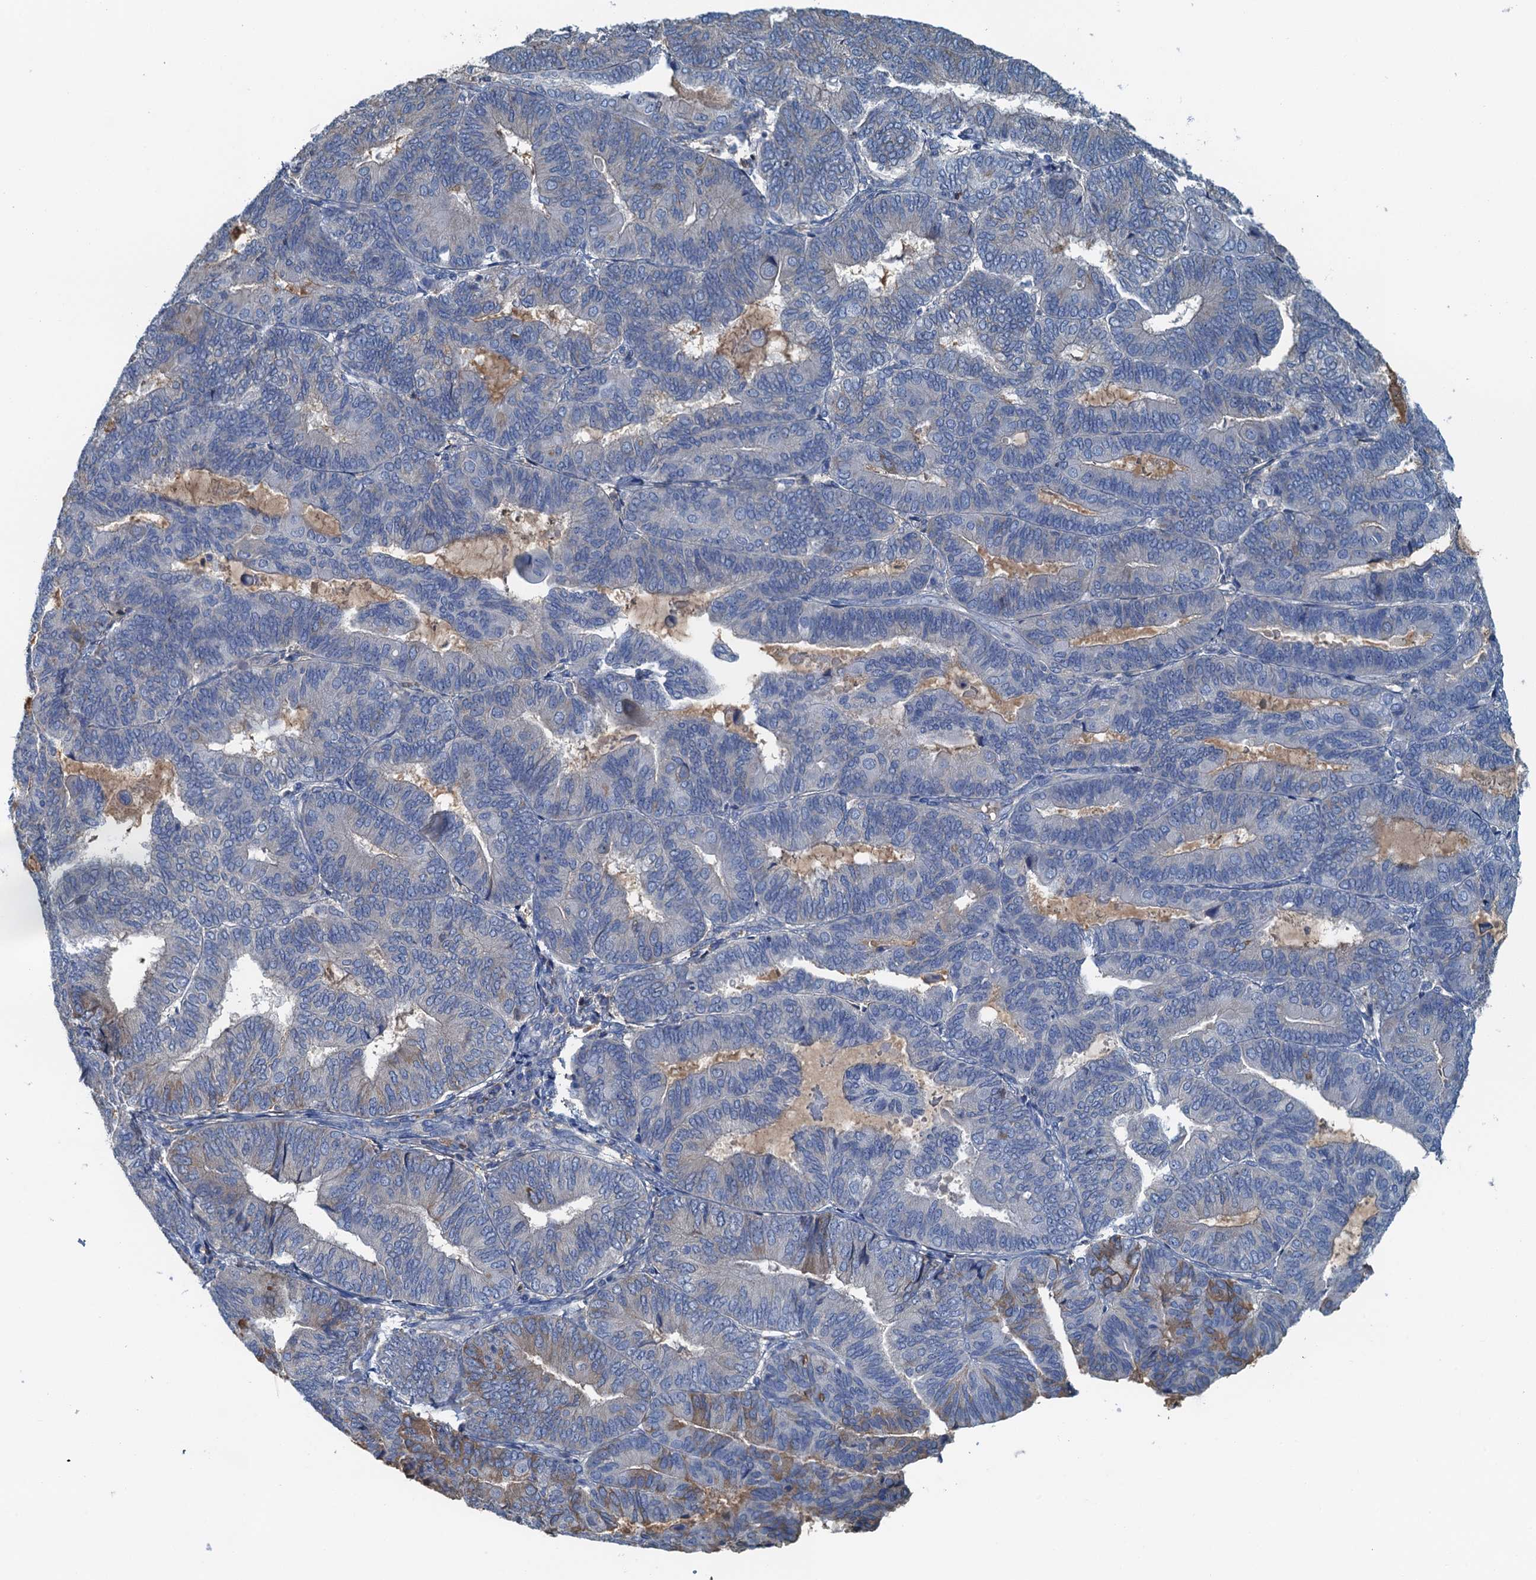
{"staining": {"intensity": "moderate", "quantity": "<25%", "location": "cytoplasmic/membranous"}, "tissue": "endometrial cancer", "cell_type": "Tumor cells", "image_type": "cancer", "snomed": [{"axis": "morphology", "description": "Adenocarcinoma, NOS"}, {"axis": "topography", "description": "Endometrium"}], "caption": "Human endometrial cancer stained with a brown dye exhibits moderate cytoplasmic/membranous positive expression in about <25% of tumor cells.", "gene": "LSM14B", "patient": {"sex": "female", "age": 81}}